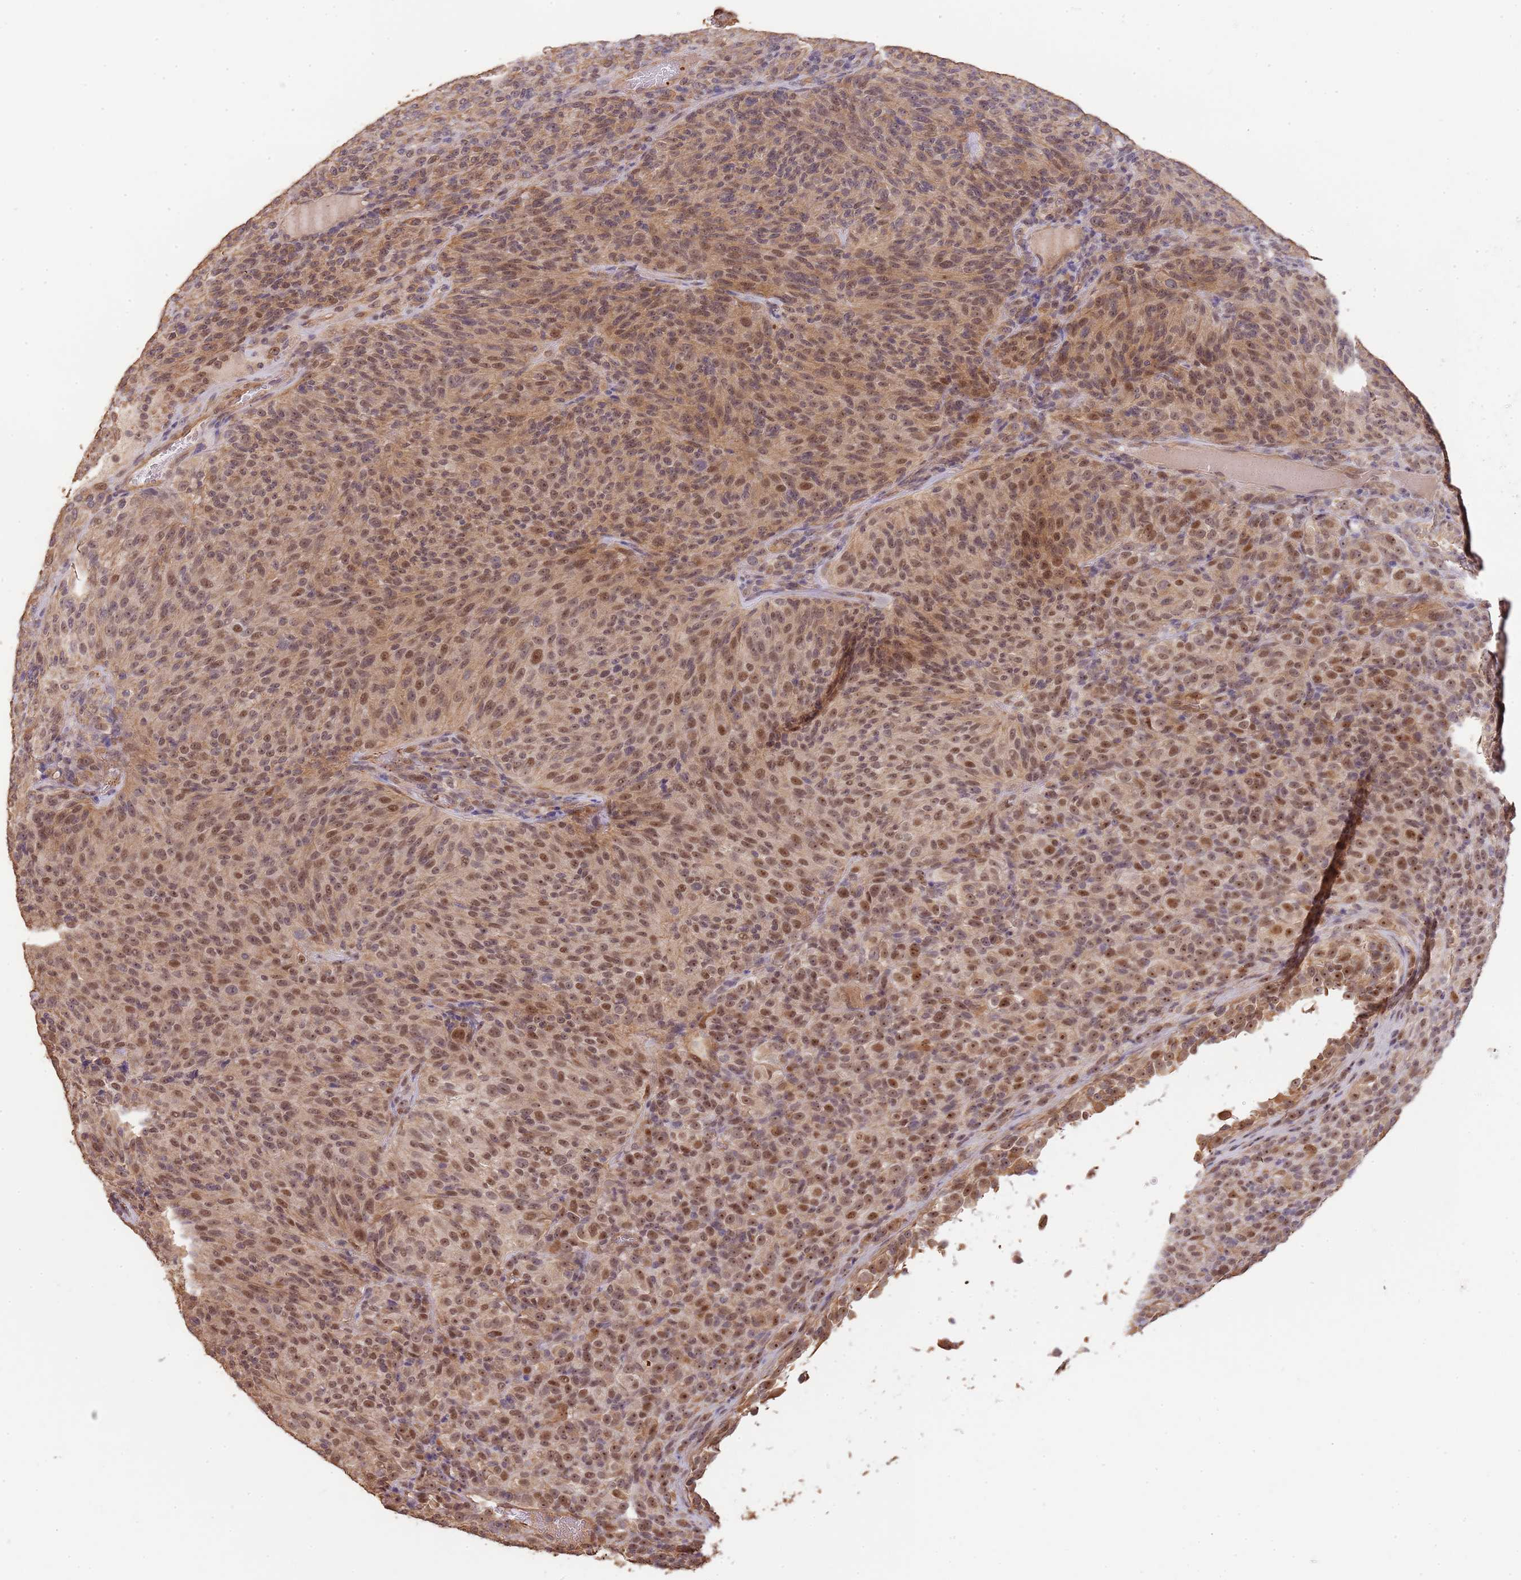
{"staining": {"intensity": "moderate", "quantity": "25%-75%", "location": "nuclear"}, "tissue": "melanoma", "cell_type": "Tumor cells", "image_type": "cancer", "snomed": [{"axis": "morphology", "description": "Malignant melanoma, Metastatic site"}, {"axis": "topography", "description": "Brain"}], "caption": "Human malignant melanoma (metastatic site) stained with a protein marker shows moderate staining in tumor cells.", "gene": "SURF2", "patient": {"sex": "female", "age": 56}}